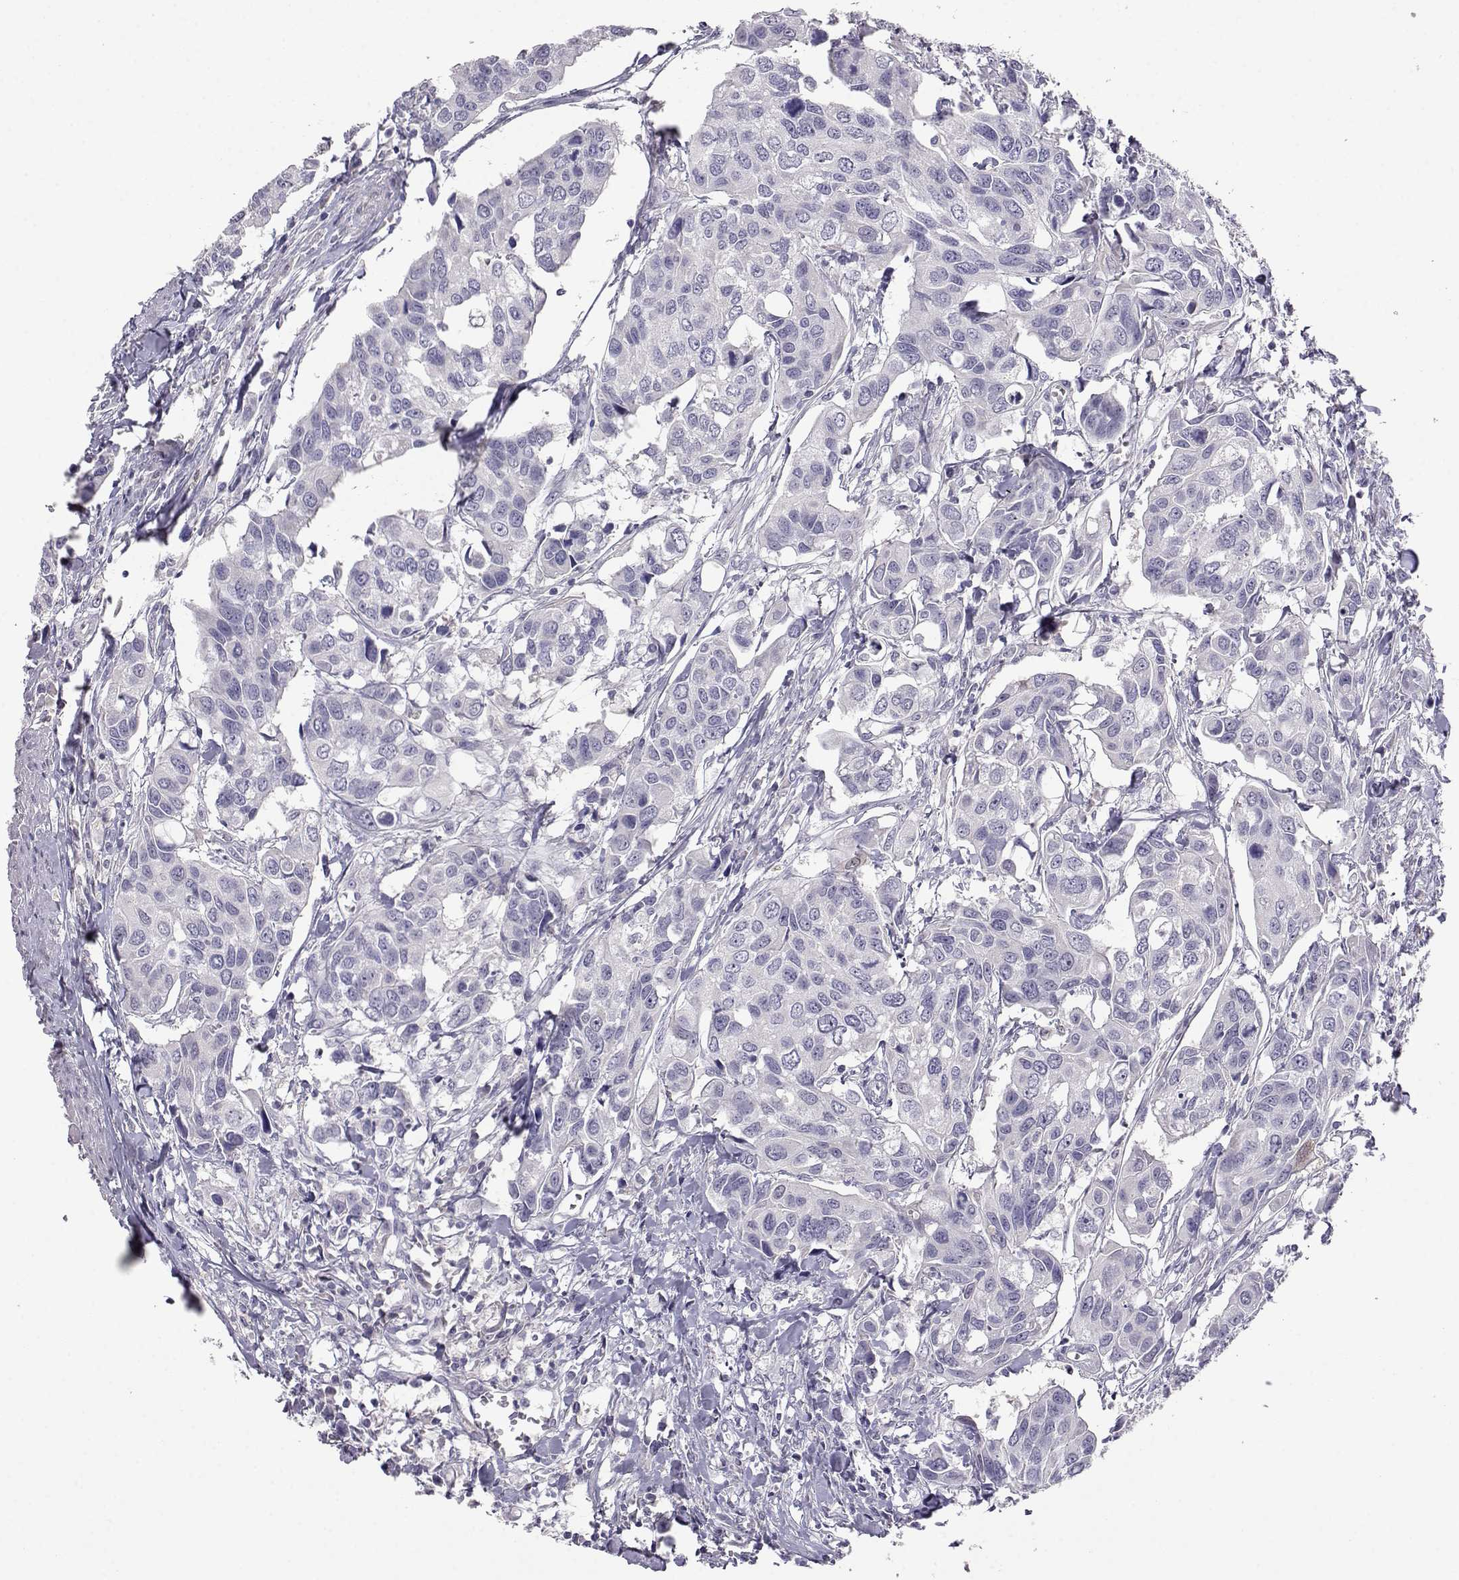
{"staining": {"intensity": "negative", "quantity": "none", "location": "none"}, "tissue": "urothelial cancer", "cell_type": "Tumor cells", "image_type": "cancer", "snomed": [{"axis": "morphology", "description": "Urothelial carcinoma, High grade"}, {"axis": "topography", "description": "Urinary bladder"}], "caption": "Tumor cells show no significant expression in urothelial cancer.", "gene": "AKR1B1", "patient": {"sex": "male", "age": 60}}